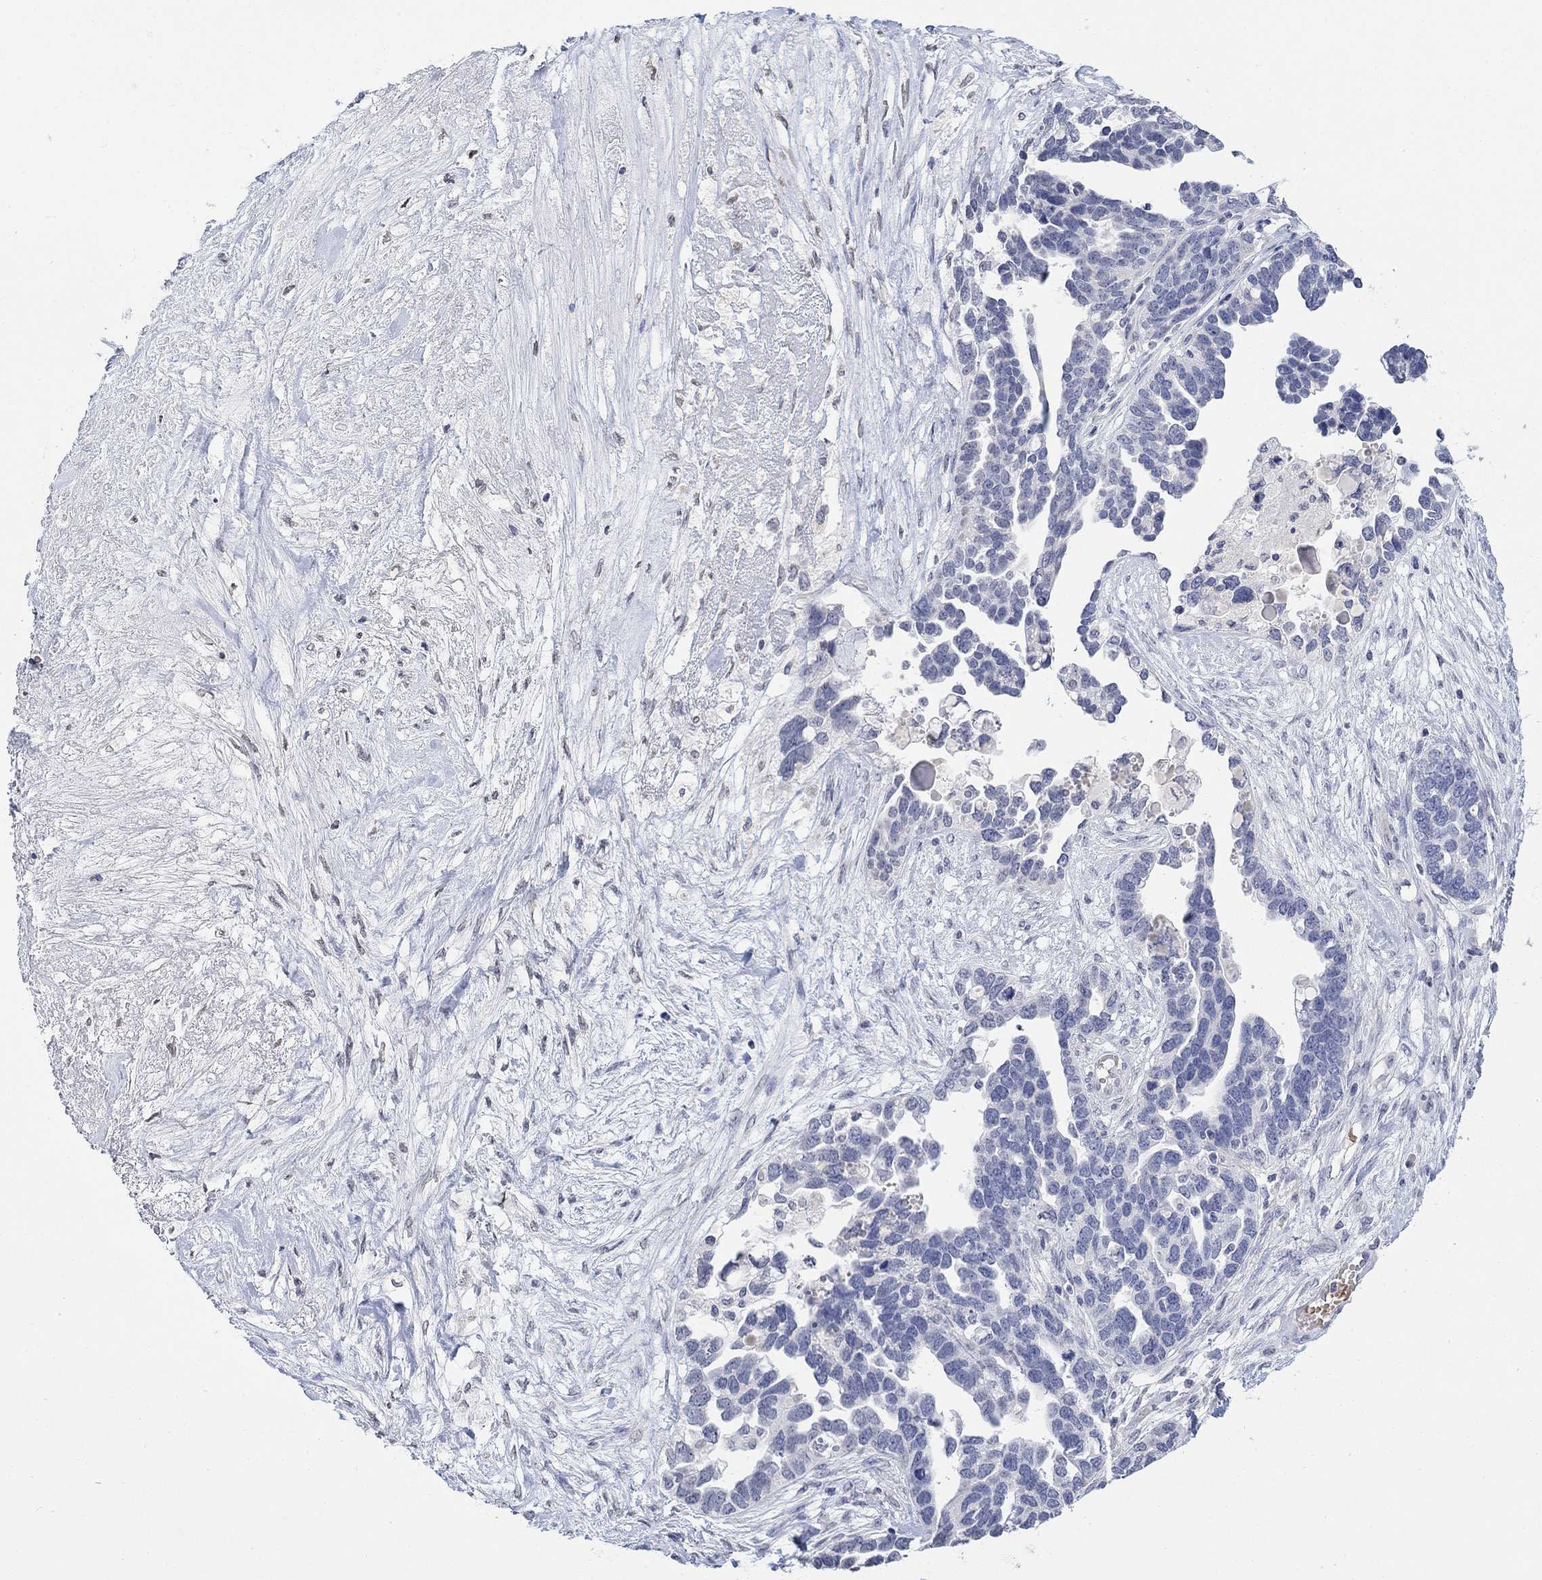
{"staining": {"intensity": "negative", "quantity": "none", "location": "none"}, "tissue": "ovarian cancer", "cell_type": "Tumor cells", "image_type": "cancer", "snomed": [{"axis": "morphology", "description": "Cystadenocarcinoma, serous, NOS"}, {"axis": "topography", "description": "Ovary"}], "caption": "Protein analysis of ovarian cancer (serous cystadenocarcinoma) displays no significant positivity in tumor cells.", "gene": "TMEM255A", "patient": {"sex": "female", "age": 54}}